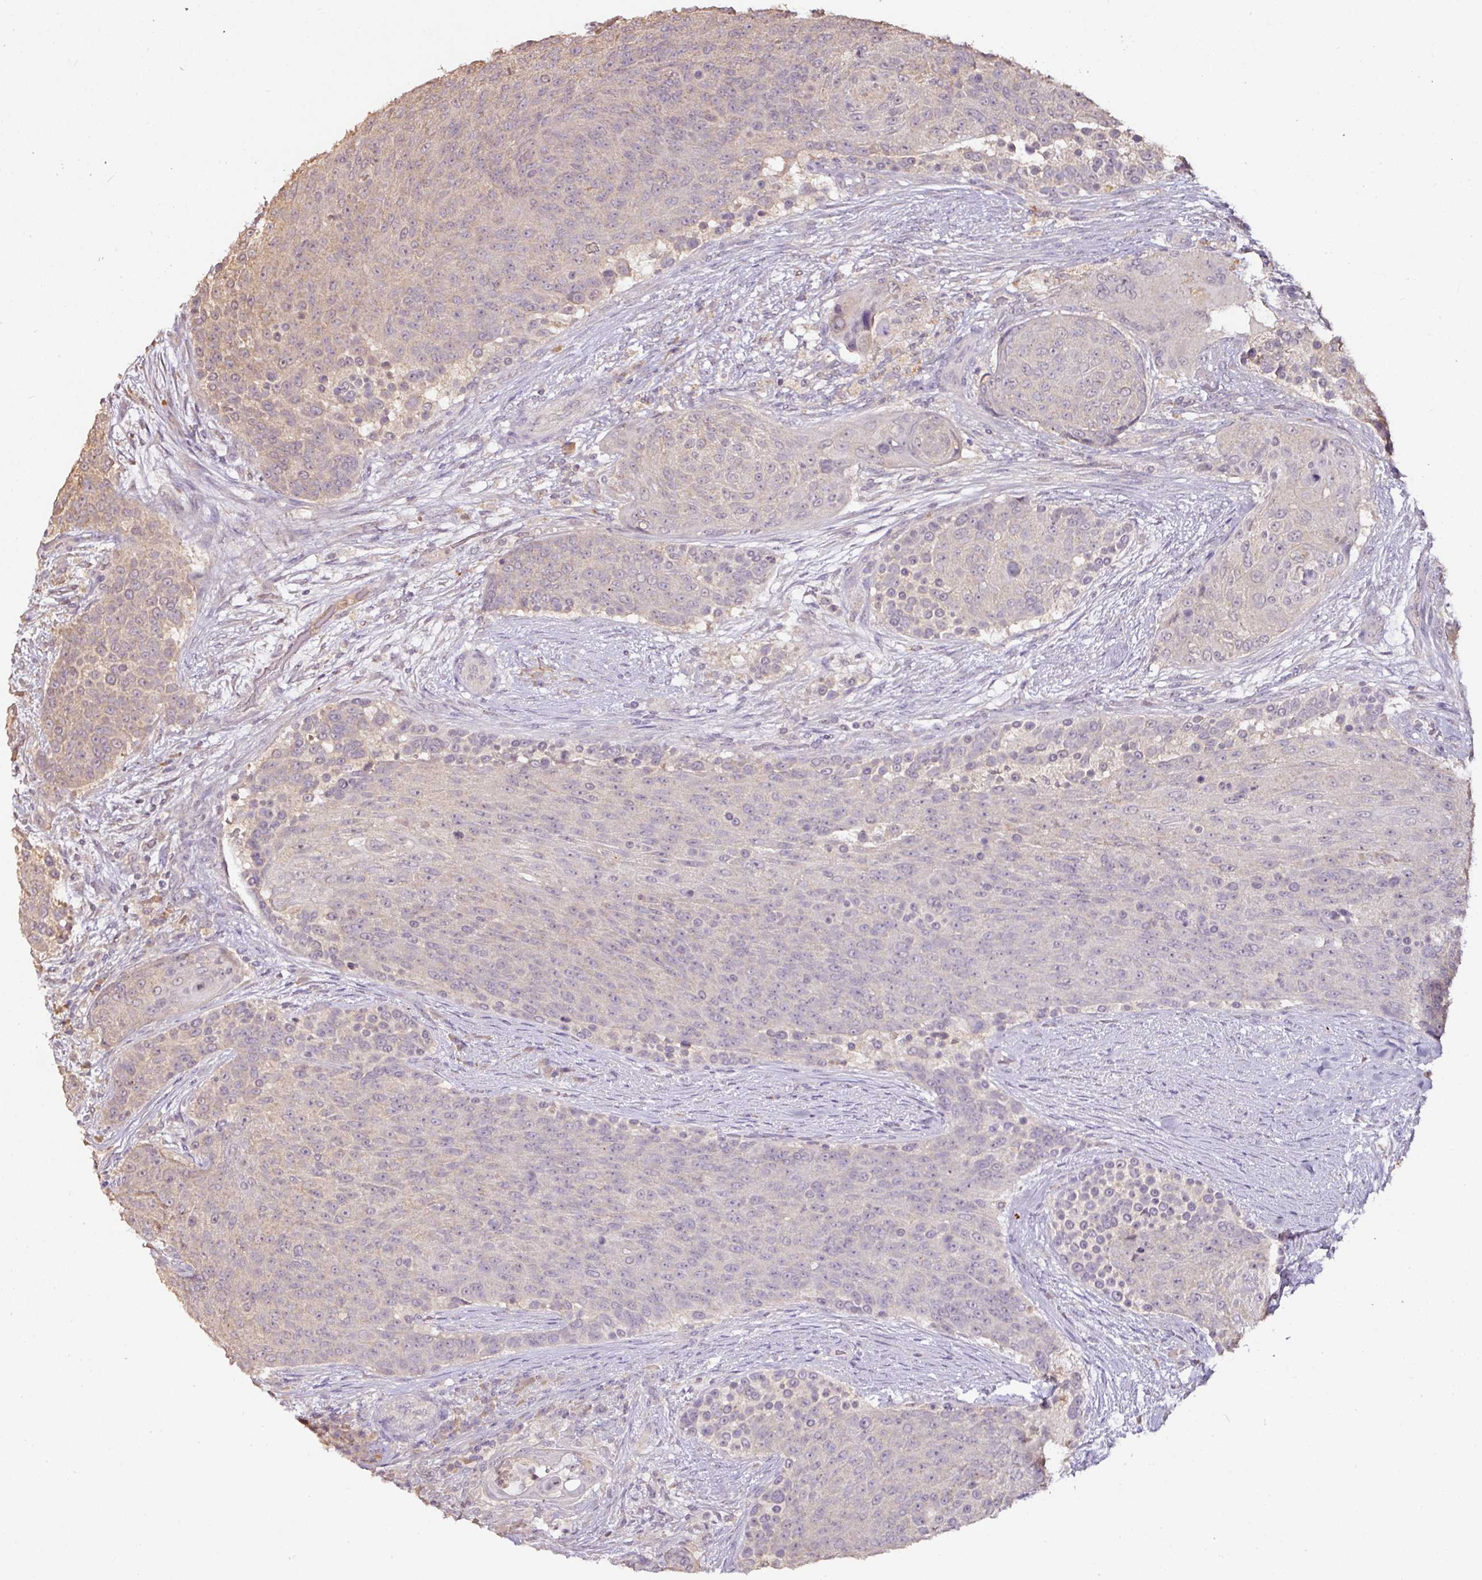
{"staining": {"intensity": "weak", "quantity": "<25%", "location": "cytoplasmic/membranous"}, "tissue": "urothelial cancer", "cell_type": "Tumor cells", "image_type": "cancer", "snomed": [{"axis": "morphology", "description": "Urothelial carcinoma, High grade"}, {"axis": "topography", "description": "Urinary bladder"}], "caption": "This is an immunohistochemistry (IHC) histopathology image of human urothelial carcinoma (high-grade). There is no staining in tumor cells.", "gene": "RPL38", "patient": {"sex": "female", "age": 63}}